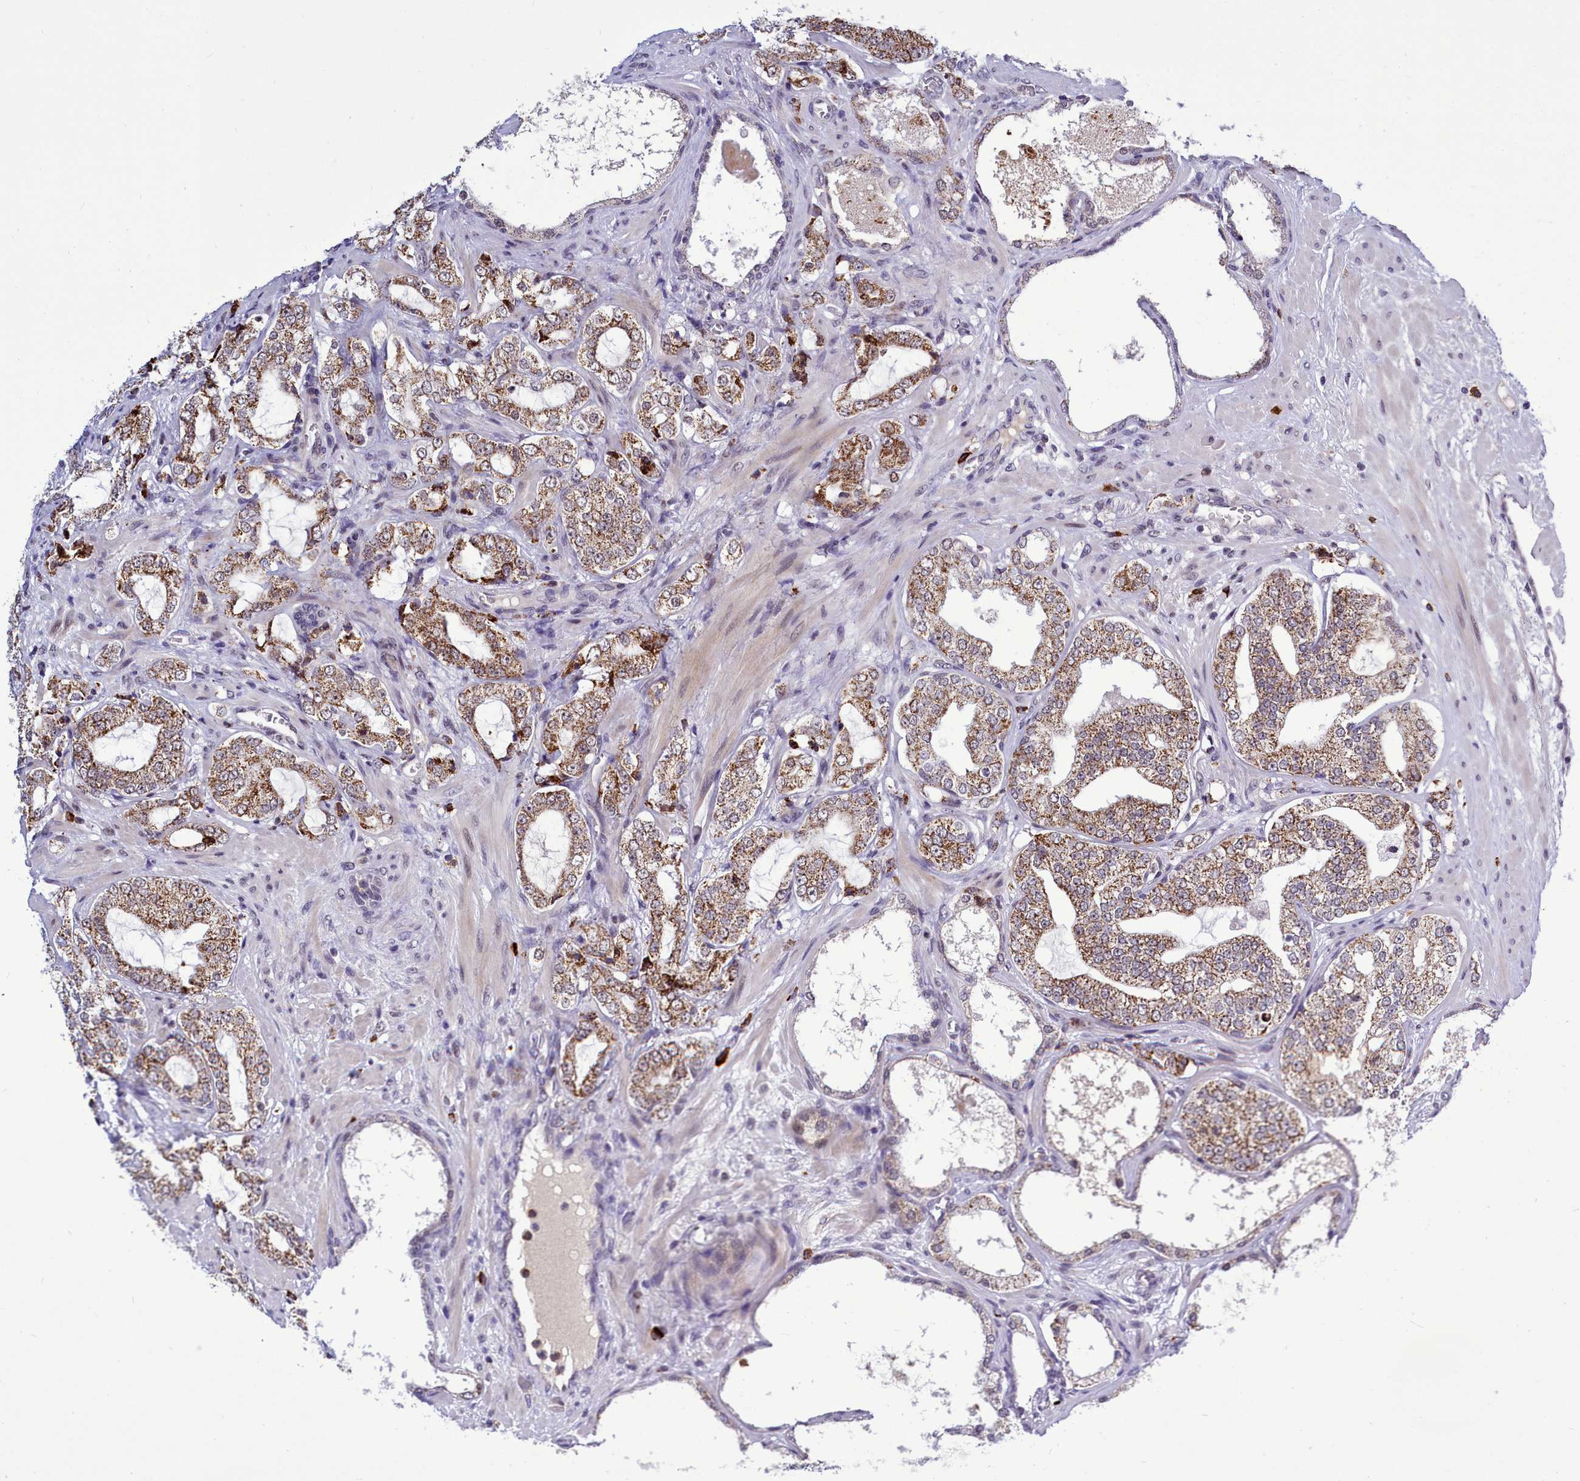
{"staining": {"intensity": "moderate", "quantity": ">75%", "location": "cytoplasmic/membranous"}, "tissue": "prostate cancer", "cell_type": "Tumor cells", "image_type": "cancer", "snomed": [{"axis": "morphology", "description": "Adenocarcinoma, High grade"}, {"axis": "topography", "description": "Prostate"}], "caption": "The histopathology image exhibits staining of prostate cancer (high-grade adenocarcinoma), revealing moderate cytoplasmic/membranous protein positivity (brown color) within tumor cells.", "gene": "POM121L2", "patient": {"sex": "male", "age": 64}}